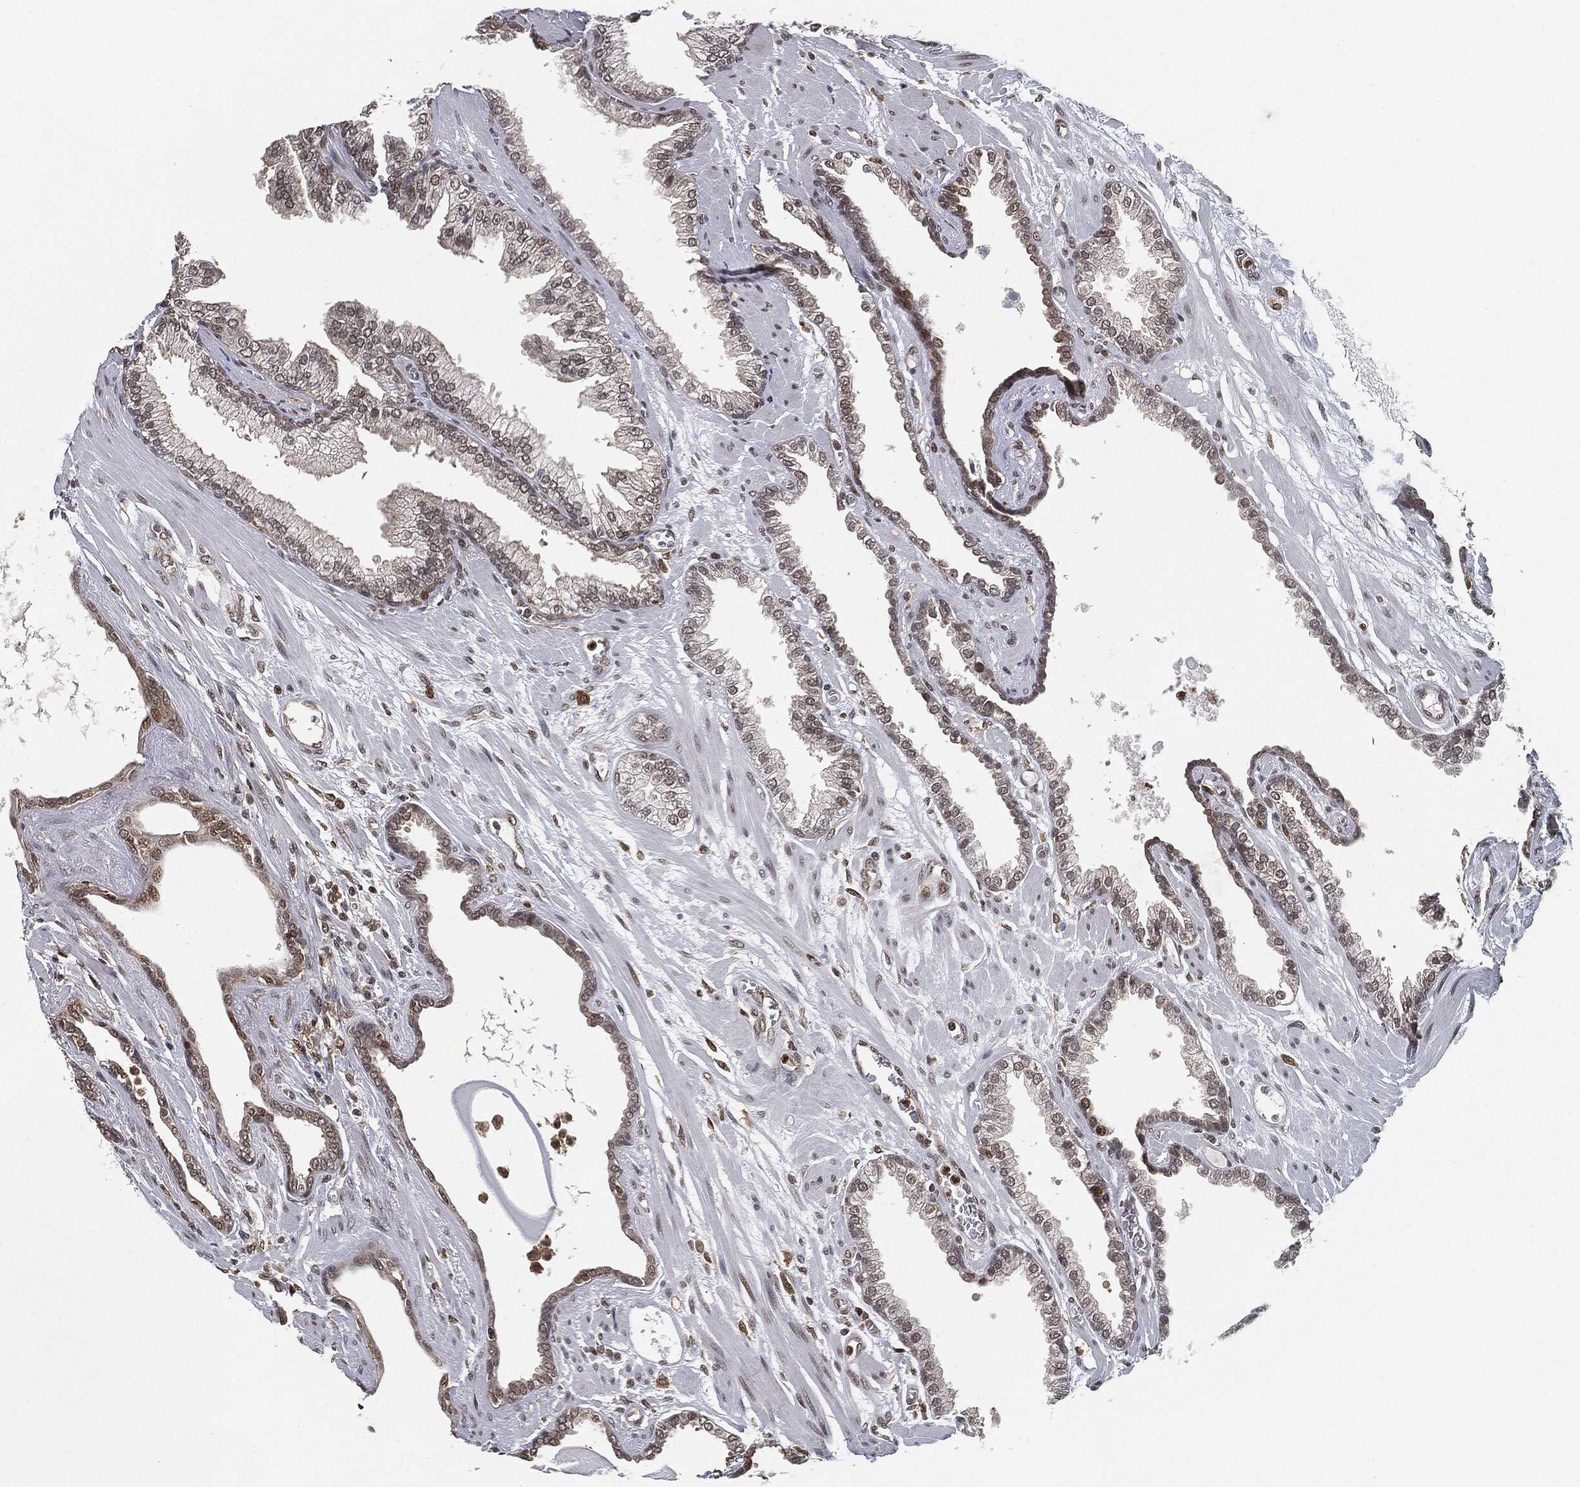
{"staining": {"intensity": "weak", "quantity": ">75%", "location": "cytoplasmic/membranous,nuclear"}, "tissue": "prostate cancer", "cell_type": "Tumor cells", "image_type": "cancer", "snomed": [{"axis": "morphology", "description": "Adenocarcinoma, Low grade"}, {"axis": "topography", "description": "Prostate"}], "caption": "Protein analysis of prostate cancer tissue shows weak cytoplasmic/membranous and nuclear expression in about >75% of tumor cells.", "gene": "TBC1D22A", "patient": {"sex": "male", "age": 69}}